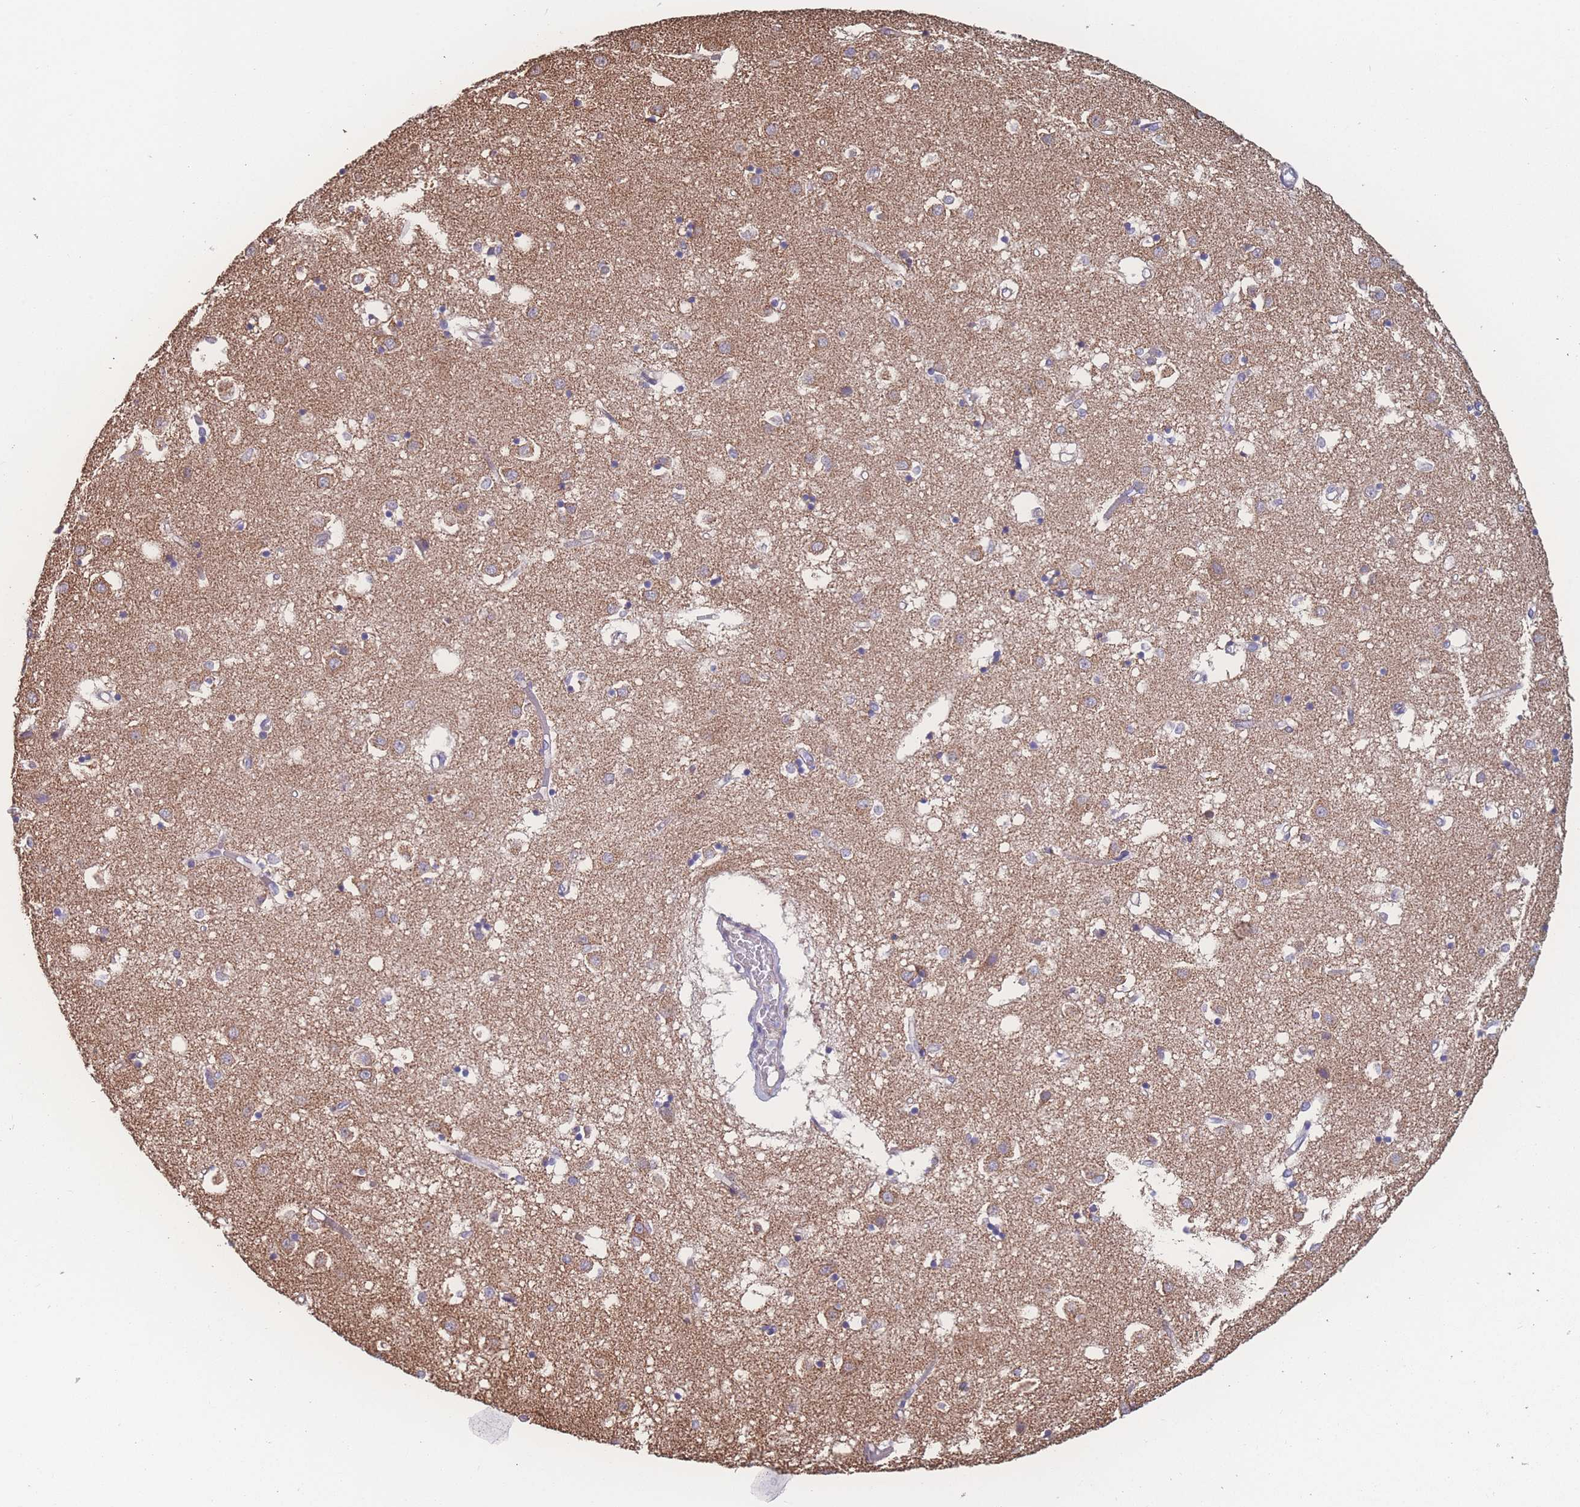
{"staining": {"intensity": "negative", "quantity": "none", "location": "none"}, "tissue": "caudate", "cell_type": "Glial cells", "image_type": "normal", "snomed": [{"axis": "morphology", "description": "Normal tissue, NOS"}, {"axis": "topography", "description": "Lateral ventricle wall"}], "caption": "Immunohistochemical staining of benign human caudate displays no significant staining in glial cells.", "gene": "SGSM3", "patient": {"sex": "male", "age": 70}}